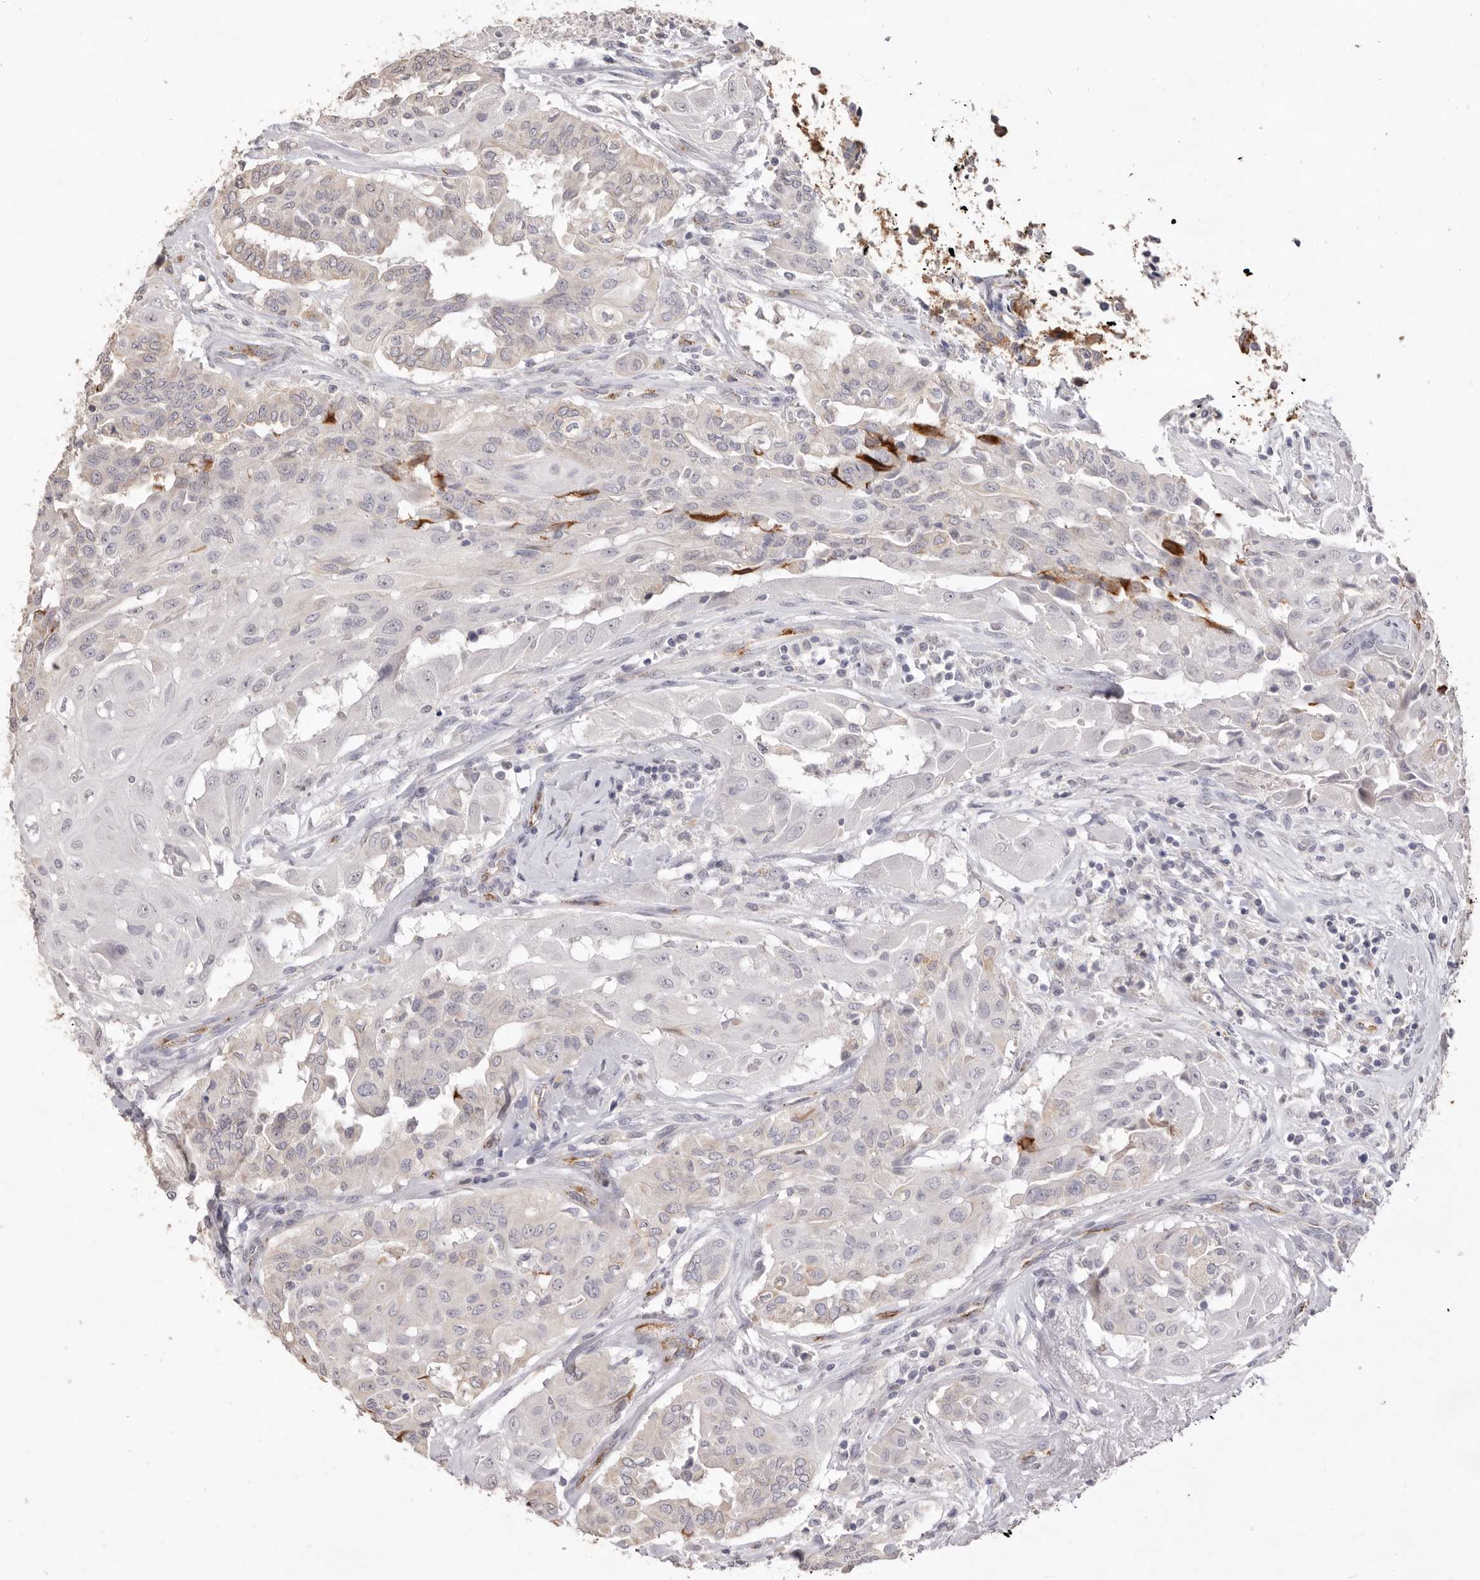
{"staining": {"intensity": "negative", "quantity": "none", "location": "none"}, "tissue": "thyroid cancer", "cell_type": "Tumor cells", "image_type": "cancer", "snomed": [{"axis": "morphology", "description": "Papillary adenocarcinoma, NOS"}, {"axis": "topography", "description": "Thyroid gland"}], "caption": "A histopathology image of papillary adenocarcinoma (thyroid) stained for a protein shows no brown staining in tumor cells.", "gene": "ZYG11B", "patient": {"sex": "female", "age": 59}}